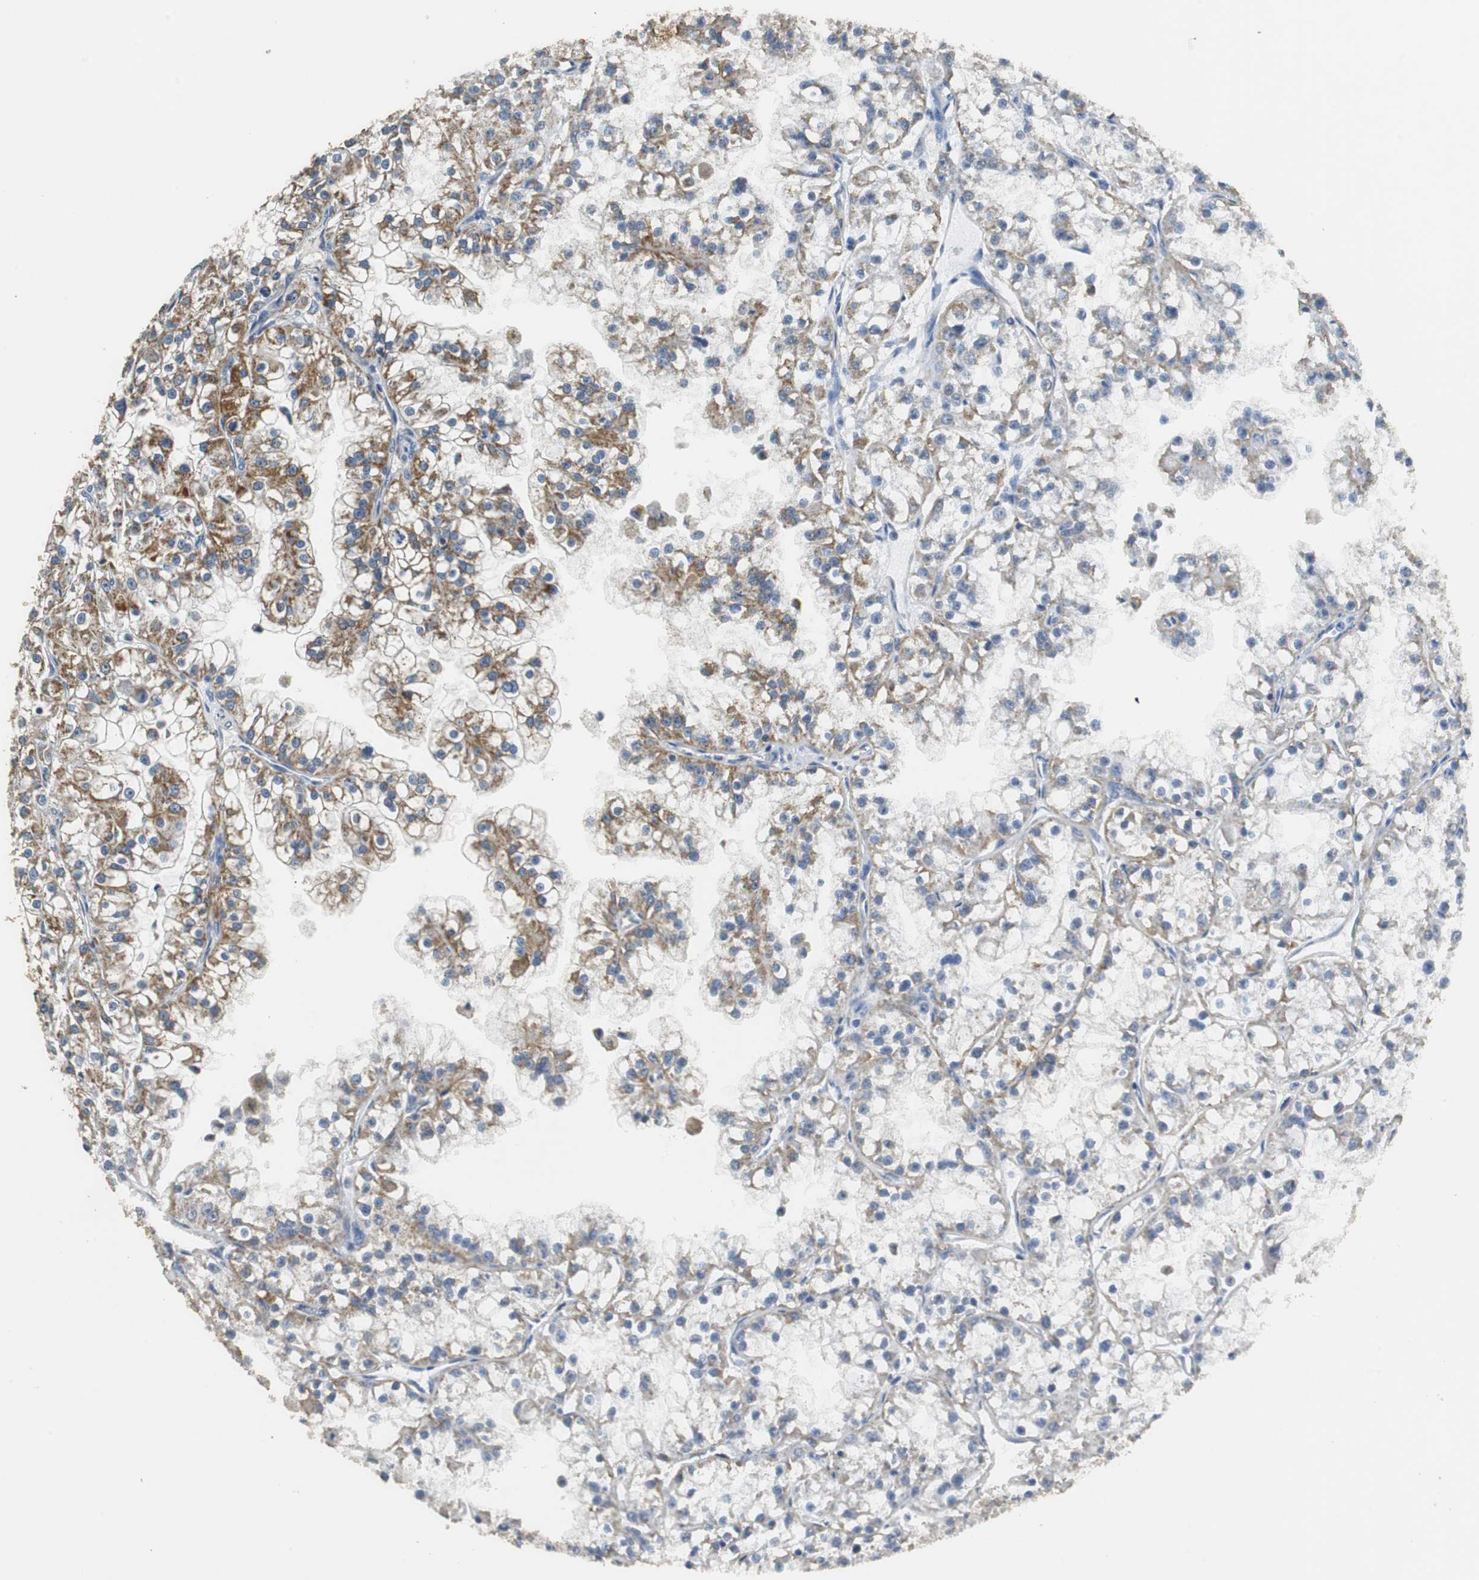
{"staining": {"intensity": "weak", "quantity": "25%-75%", "location": "cytoplasmic/membranous"}, "tissue": "renal cancer", "cell_type": "Tumor cells", "image_type": "cancer", "snomed": [{"axis": "morphology", "description": "Adenocarcinoma, NOS"}, {"axis": "topography", "description": "Kidney"}], "caption": "Human renal adenocarcinoma stained with a protein marker demonstrates weak staining in tumor cells.", "gene": "NNT", "patient": {"sex": "female", "age": 52}}